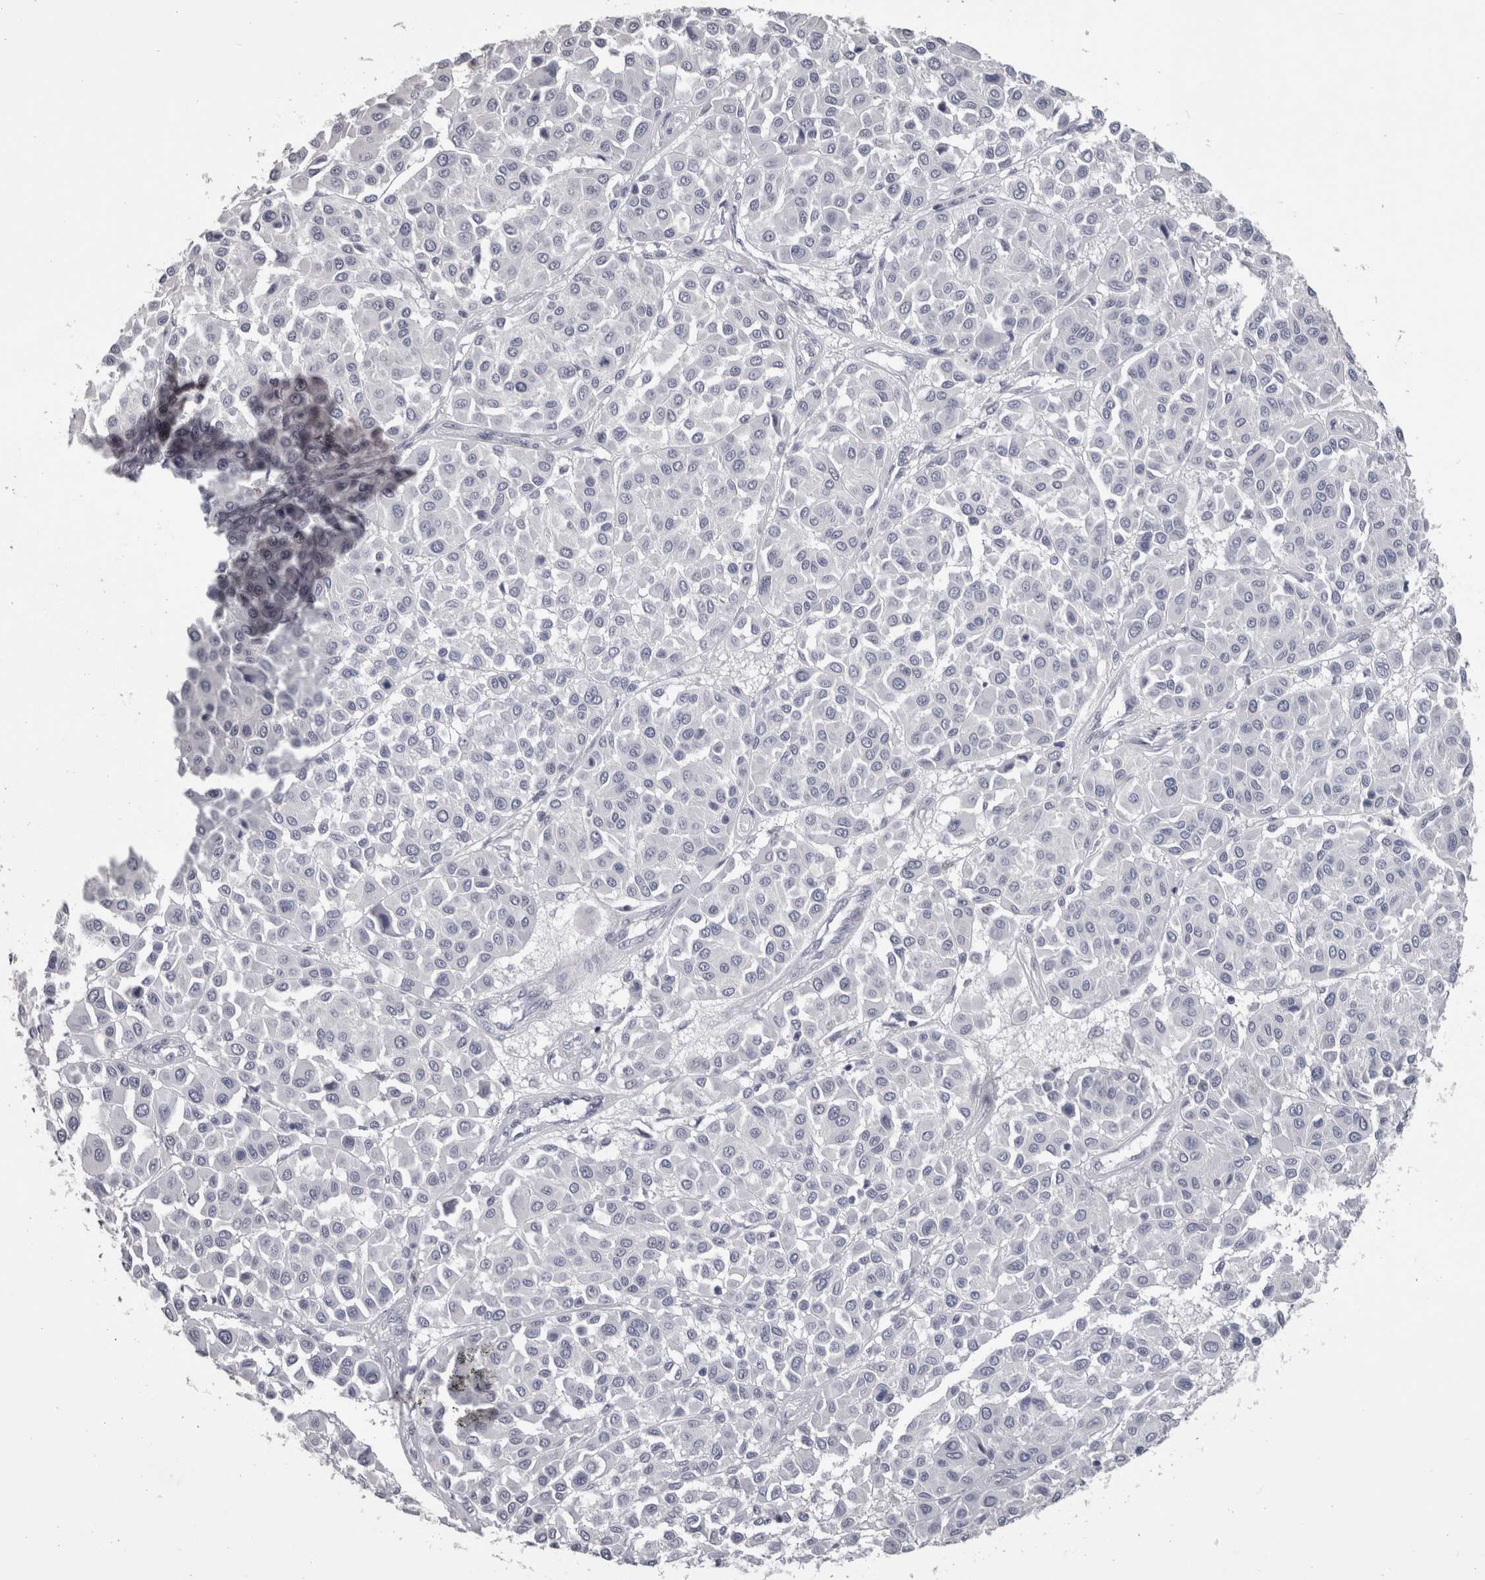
{"staining": {"intensity": "negative", "quantity": "none", "location": "none"}, "tissue": "melanoma", "cell_type": "Tumor cells", "image_type": "cancer", "snomed": [{"axis": "morphology", "description": "Malignant melanoma, Metastatic site"}, {"axis": "topography", "description": "Soft tissue"}], "caption": "DAB (3,3'-diaminobenzidine) immunohistochemical staining of malignant melanoma (metastatic site) reveals no significant expression in tumor cells.", "gene": "DDX17", "patient": {"sex": "male", "age": 41}}